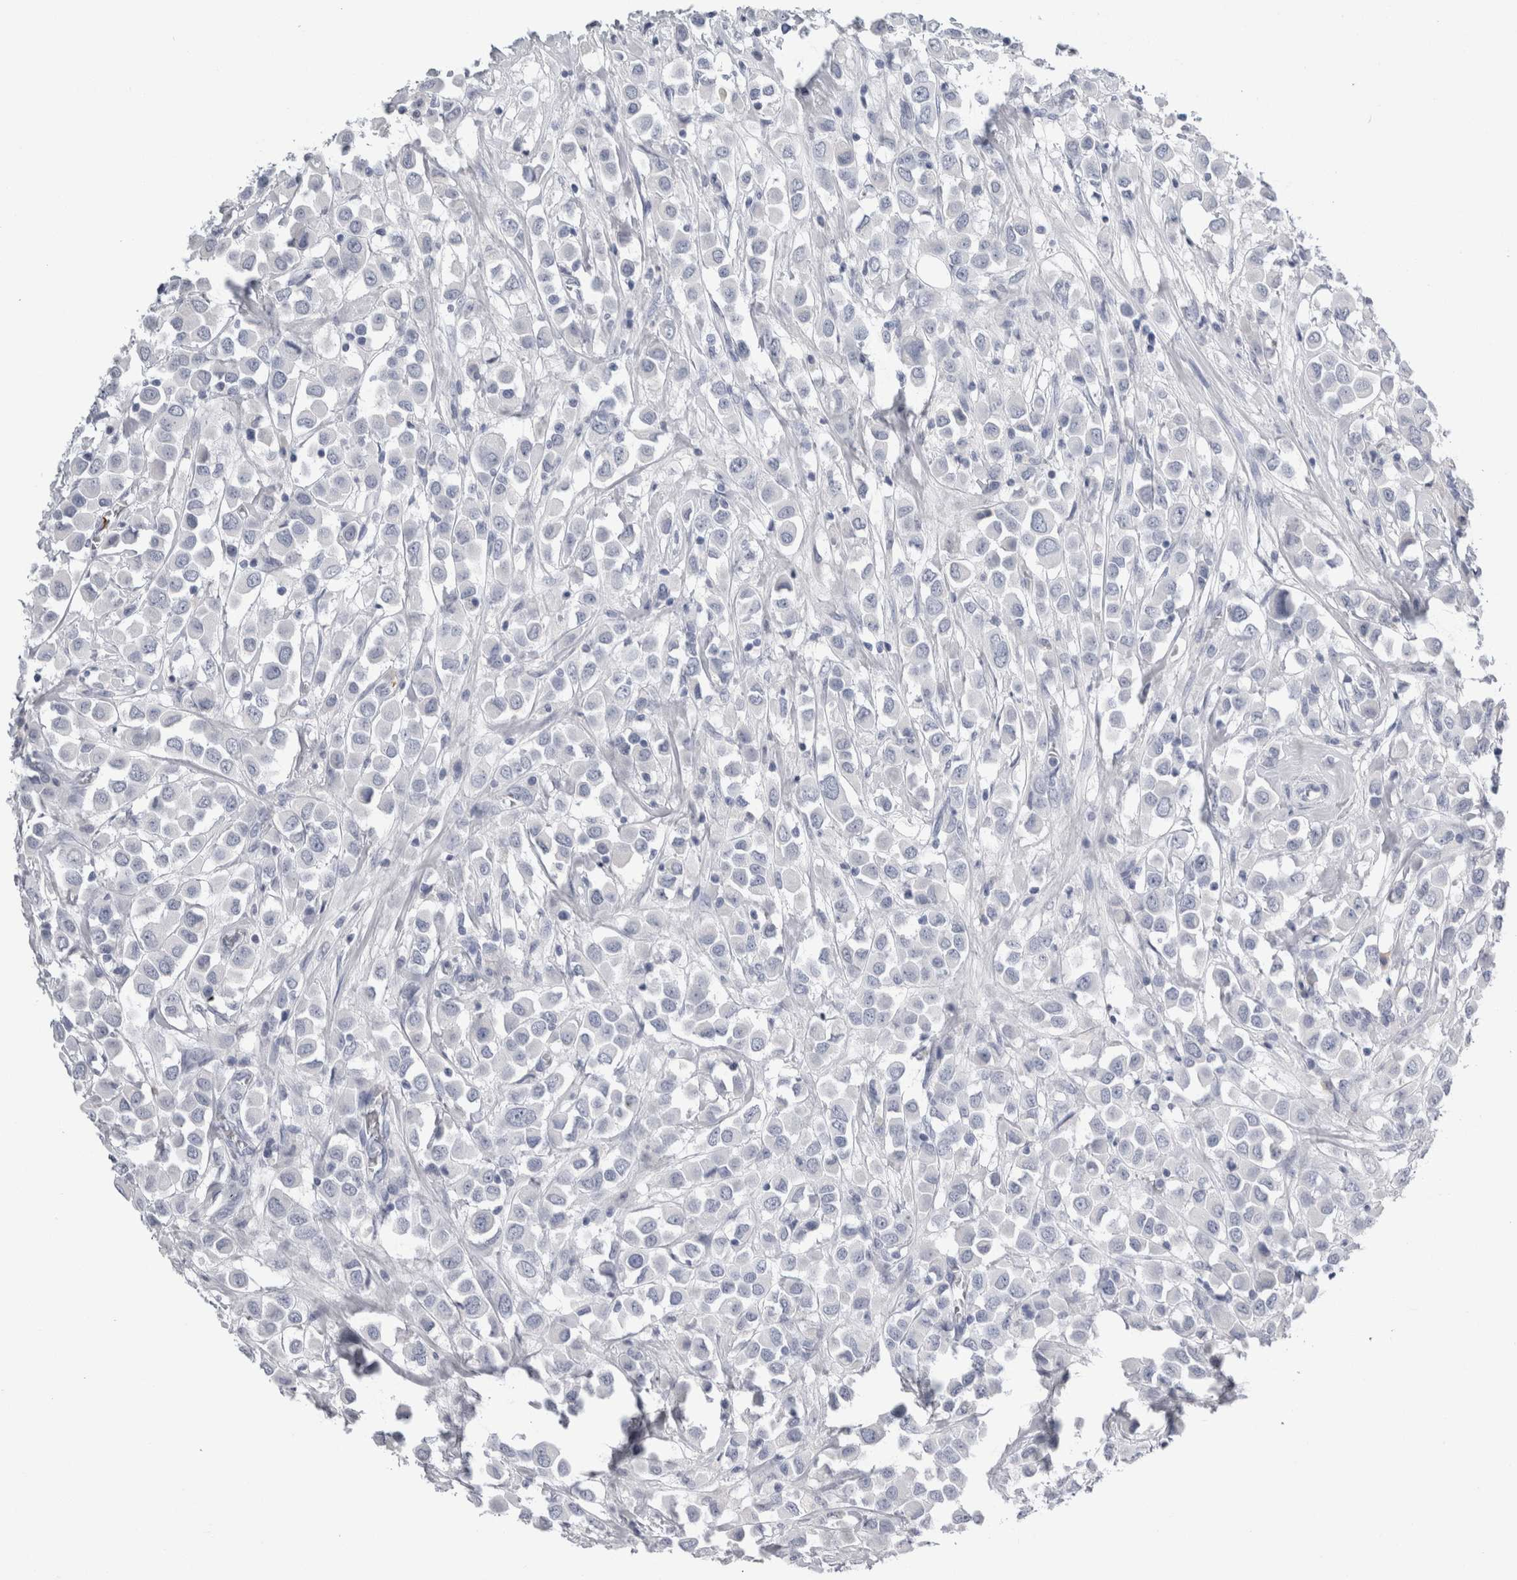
{"staining": {"intensity": "negative", "quantity": "none", "location": "none"}, "tissue": "breast cancer", "cell_type": "Tumor cells", "image_type": "cancer", "snomed": [{"axis": "morphology", "description": "Duct carcinoma"}, {"axis": "topography", "description": "Breast"}], "caption": "There is no significant positivity in tumor cells of breast cancer.", "gene": "S100A12", "patient": {"sex": "female", "age": 61}}